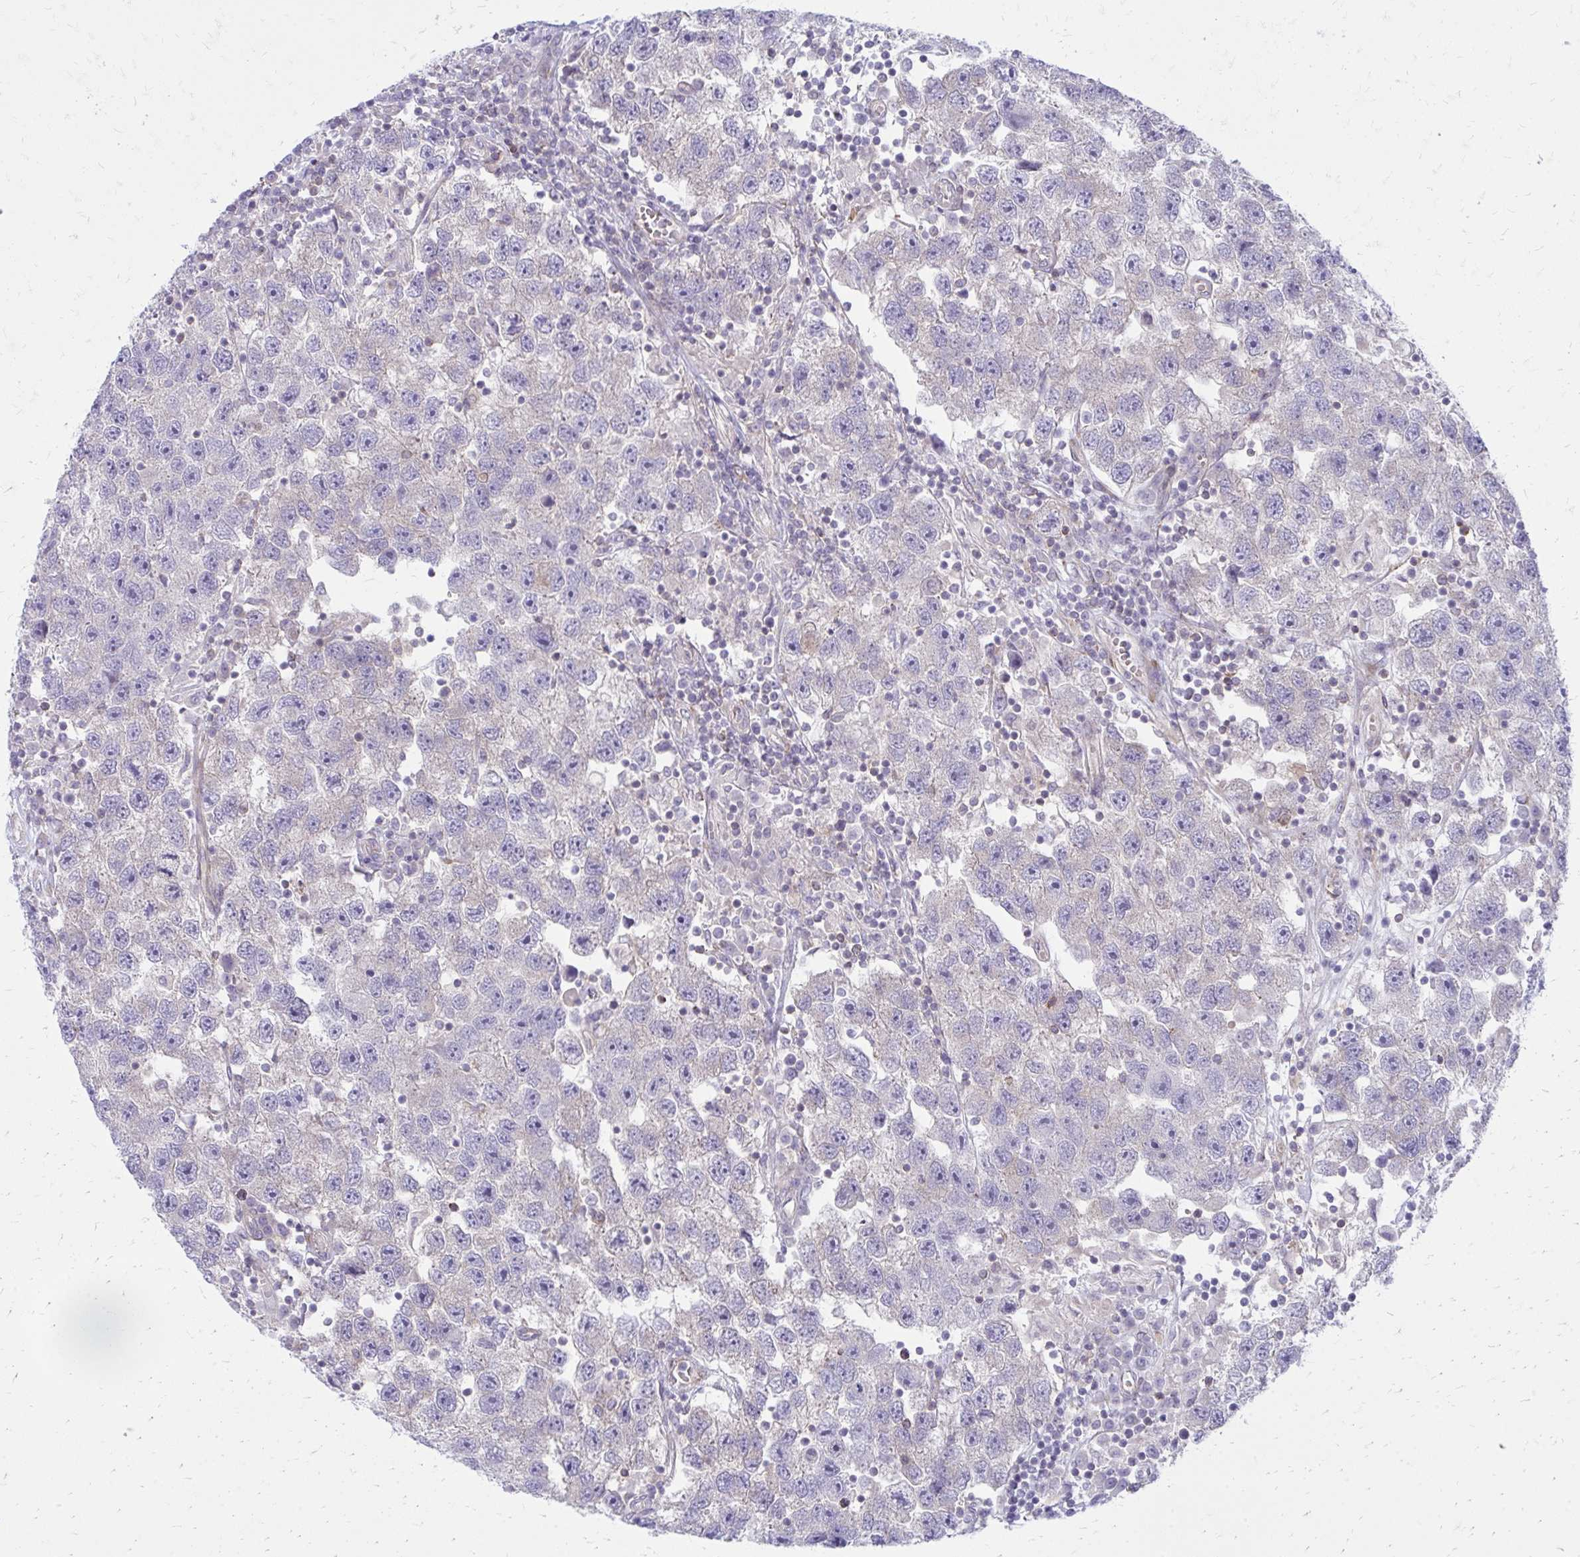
{"staining": {"intensity": "weak", "quantity": "25%-75%", "location": "cytoplasmic/membranous"}, "tissue": "testis cancer", "cell_type": "Tumor cells", "image_type": "cancer", "snomed": [{"axis": "morphology", "description": "Seminoma, NOS"}, {"axis": "topography", "description": "Testis"}], "caption": "DAB (3,3'-diaminobenzidine) immunohistochemical staining of human testis cancer (seminoma) displays weak cytoplasmic/membranous protein positivity in about 25%-75% of tumor cells.", "gene": "ASAP1", "patient": {"sex": "male", "age": 26}}